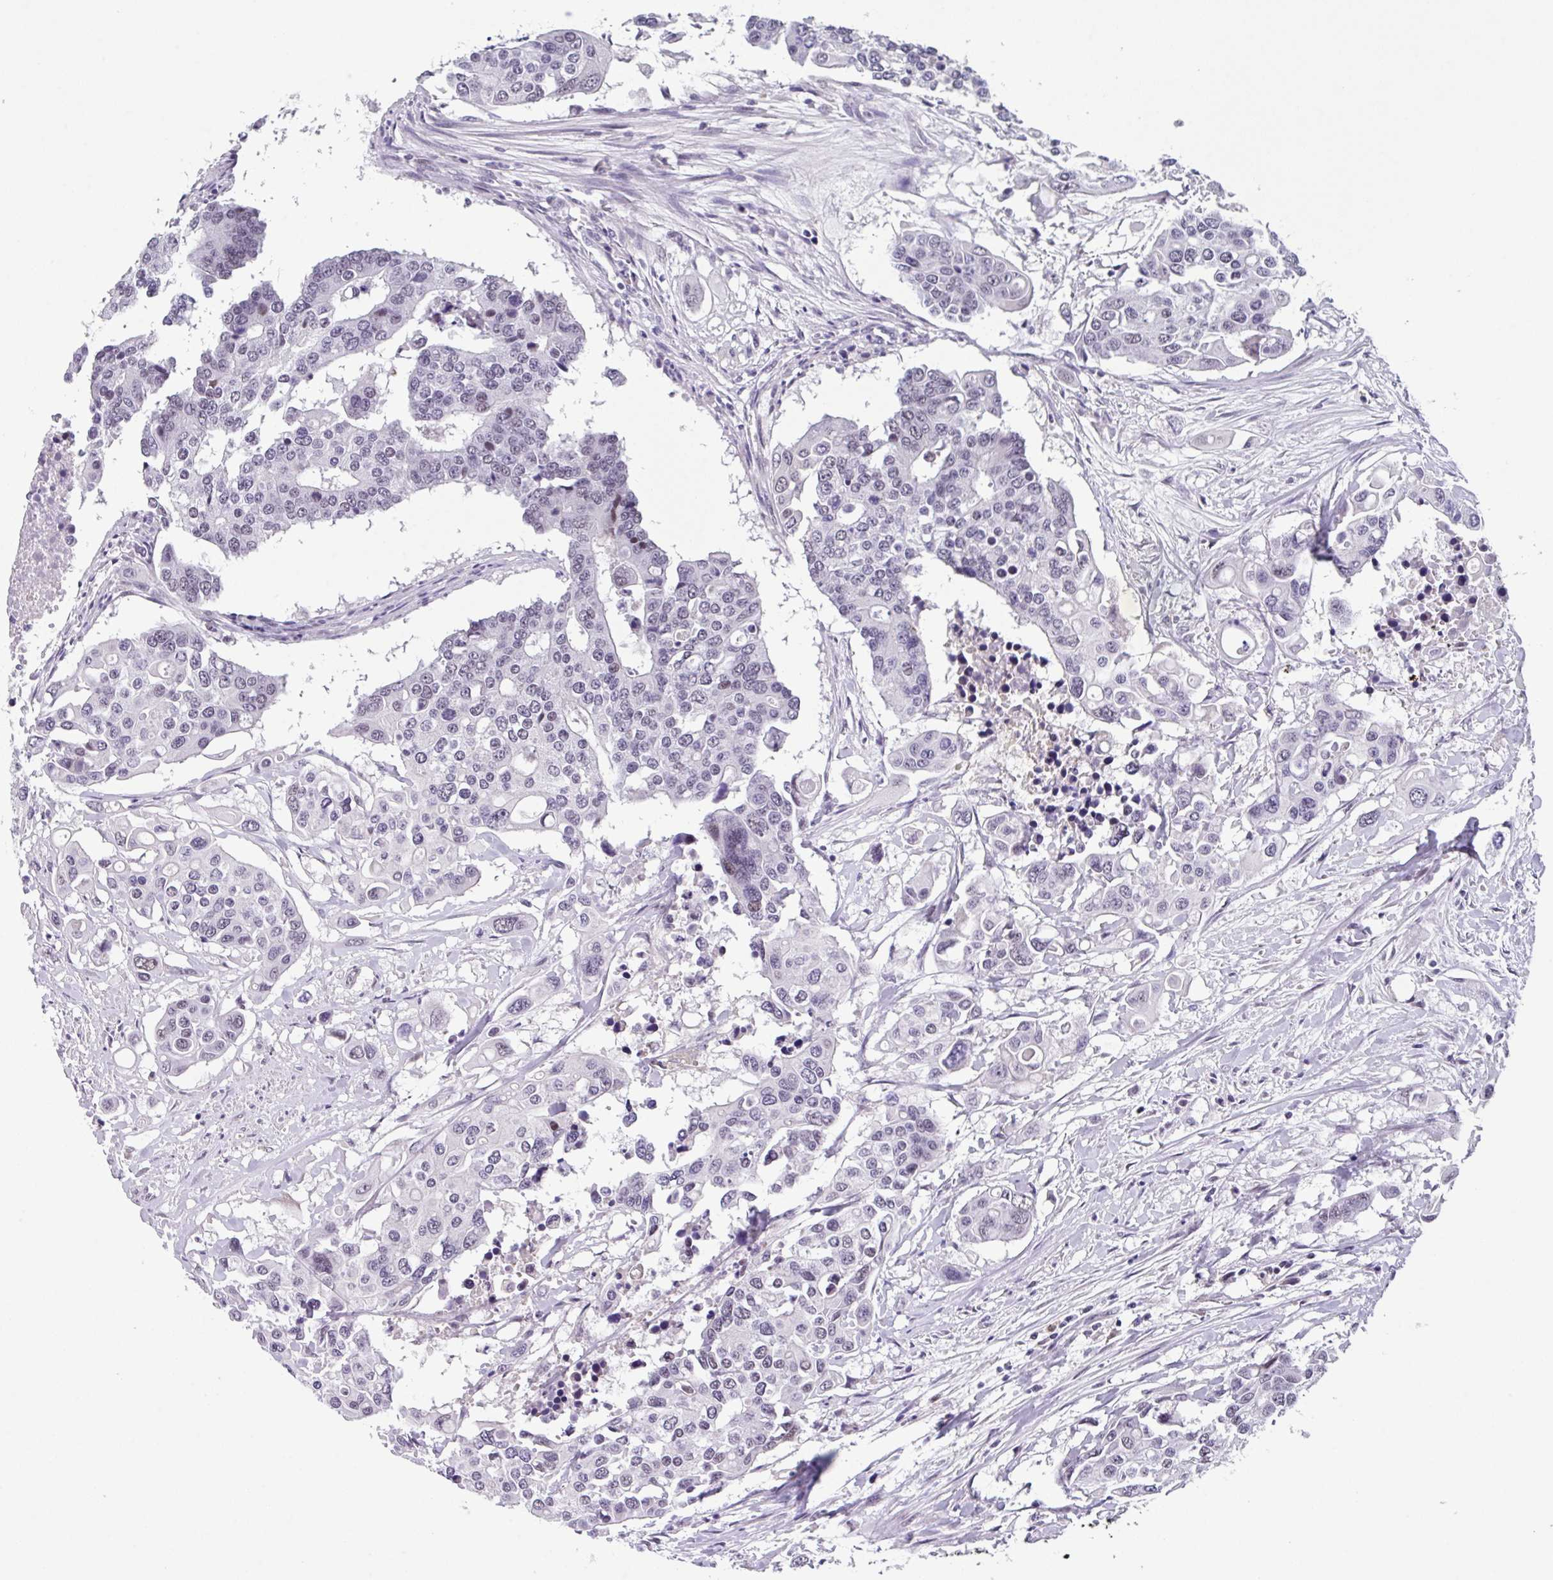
{"staining": {"intensity": "negative", "quantity": "none", "location": "none"}, "tissue": "colorectal cancer", "cell_type": "Tumor cells", "image_type": "cancer", "snomed": [{"axis": "morphology", "description": "Adenocarcinoma, NOS"}, {"axis": "topography", "description": "Colon"}], "caption": "Tumor cells show no significant protein positivity in colorectal cancer.", "gene": "ZFP3", "patient": {"sex": "male", "age": 77}}